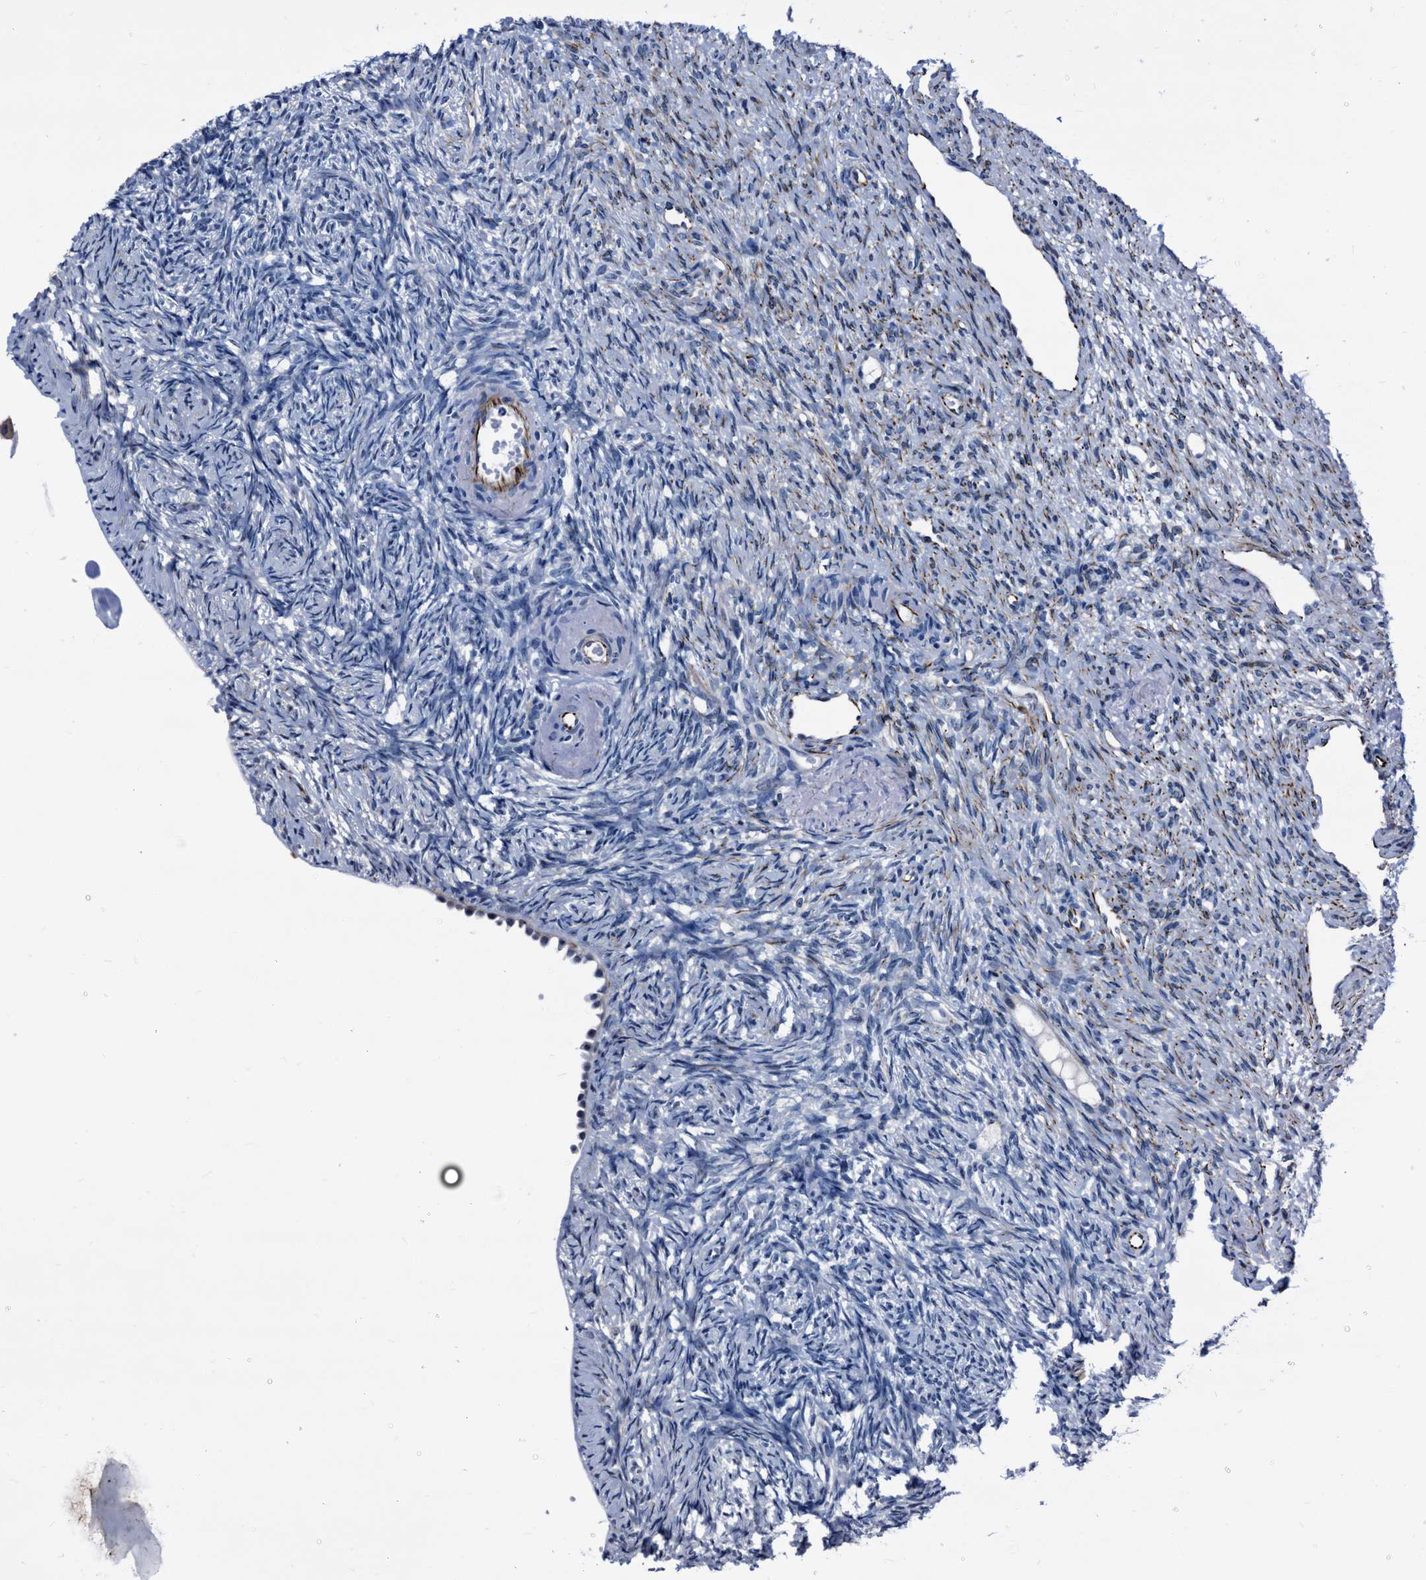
{"staining": {"intensity": "negative", "quantity": "none", "location": "none"}, "tissue": "ovary", "cell_type": "Follicle cells", "image_type": "normal", "snomed": [{"axis": "morphology", "description": "Normal tissue, NOS"}, {"axis": "topography", "description": "Ovary"}], "caption": "Human ovary stained for a protein using immunohistochemistry (IHC) shows no positivity in follicle cells.", "gene": "EMG1", "patient": {"sex": "female", "age": 51}}